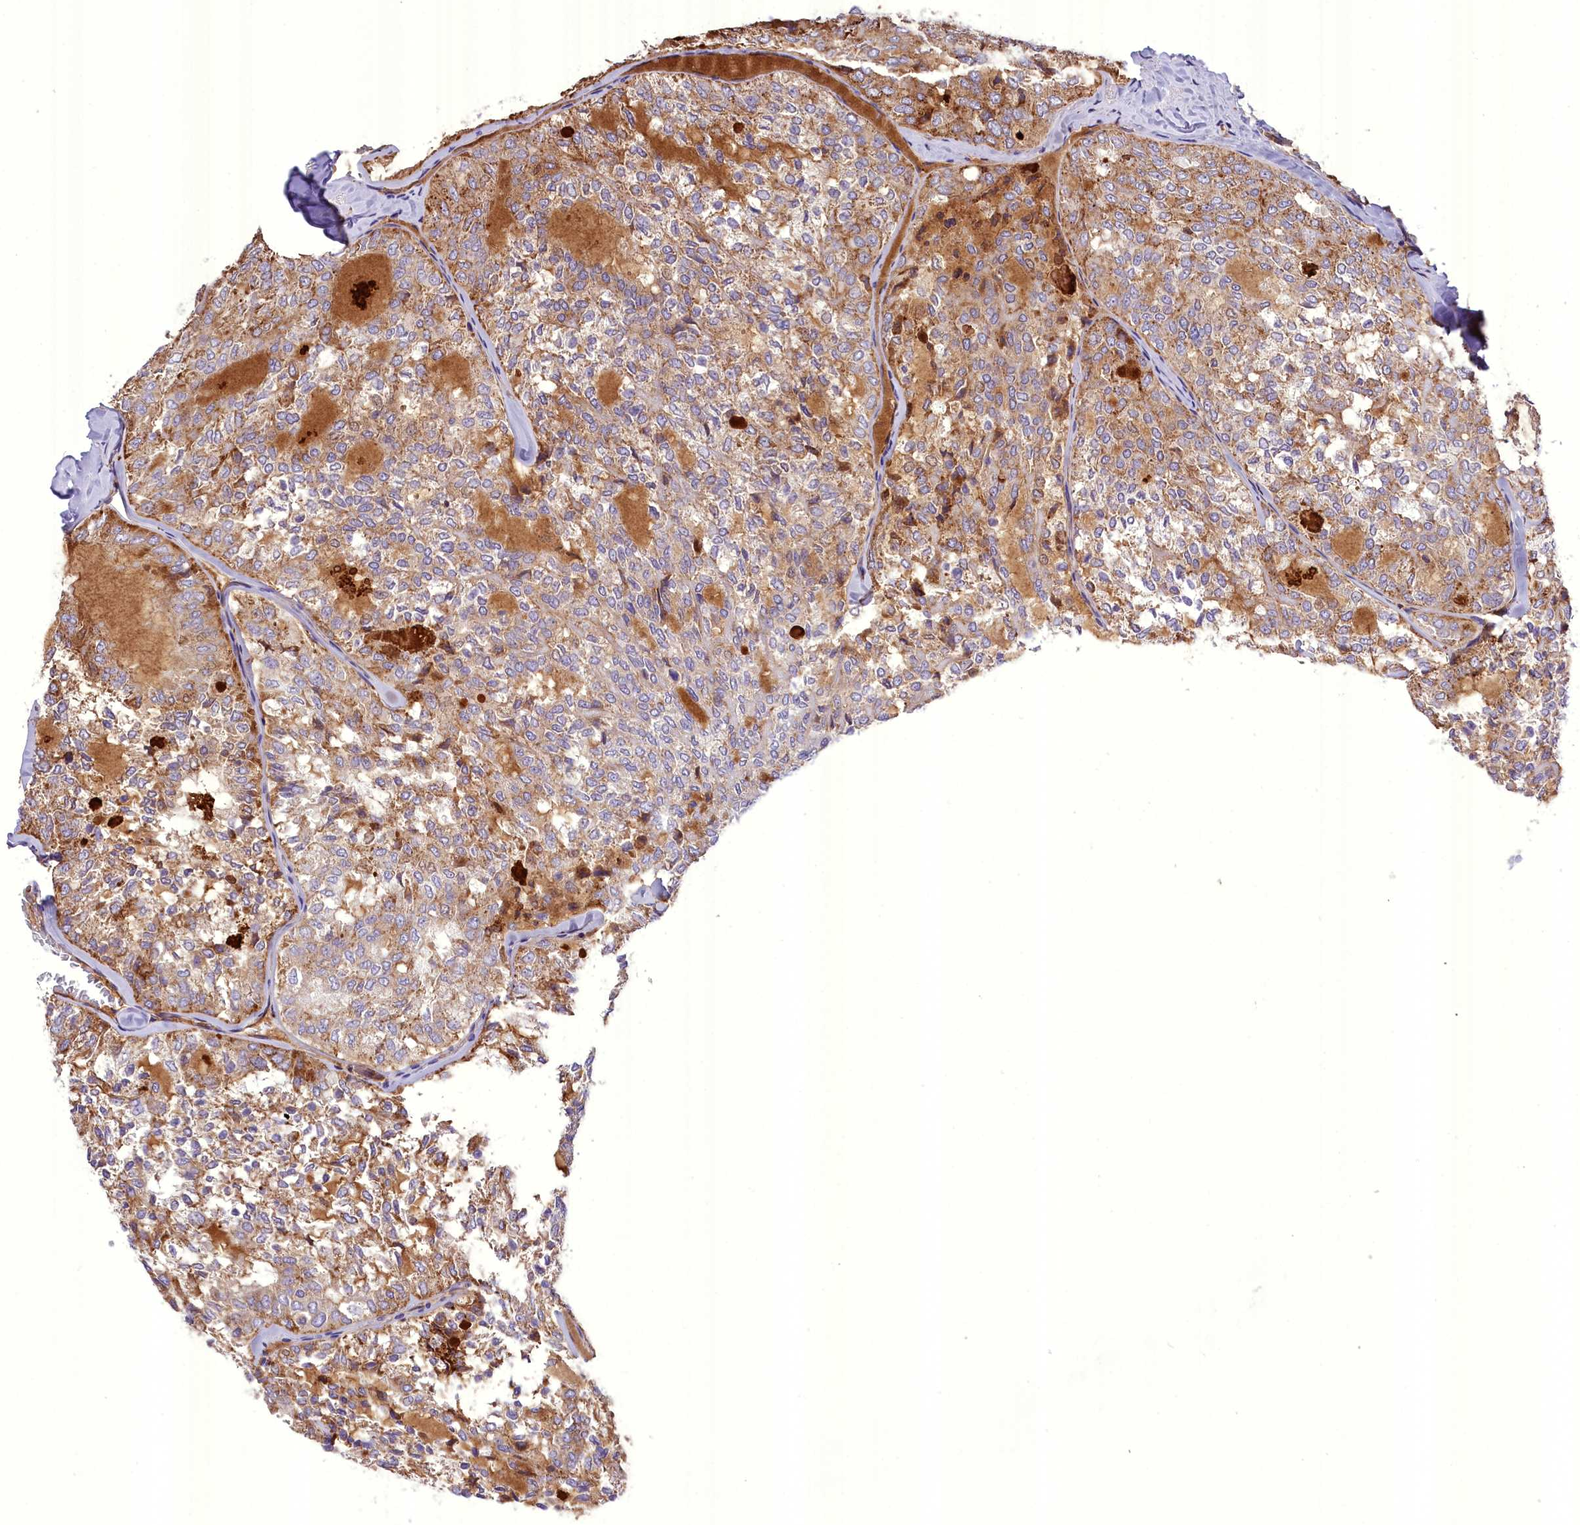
{"staining": {"intensity": "moderate", "quantity": "25%-75%", "location": "cytoplasmic/membranous"}, "tissue": "thyroid cancer", "cell_type": "Tumor cells", "image_type": "cancer", "snomed": [{"axis": "morphology", "description": "Follicular adenoma carcinoma, NOS"}, {"axis": "topography", "description": "Thyroid gland"}], "caption": "Moderate cytoplasmic/membranous protein expression is present in approximately 25%-75% of tumor cells in thyroid cancer (follicular adenoma carcinoma).", "gene": "DNAJB9", "patient": {"sex": "male", "age": 75}}